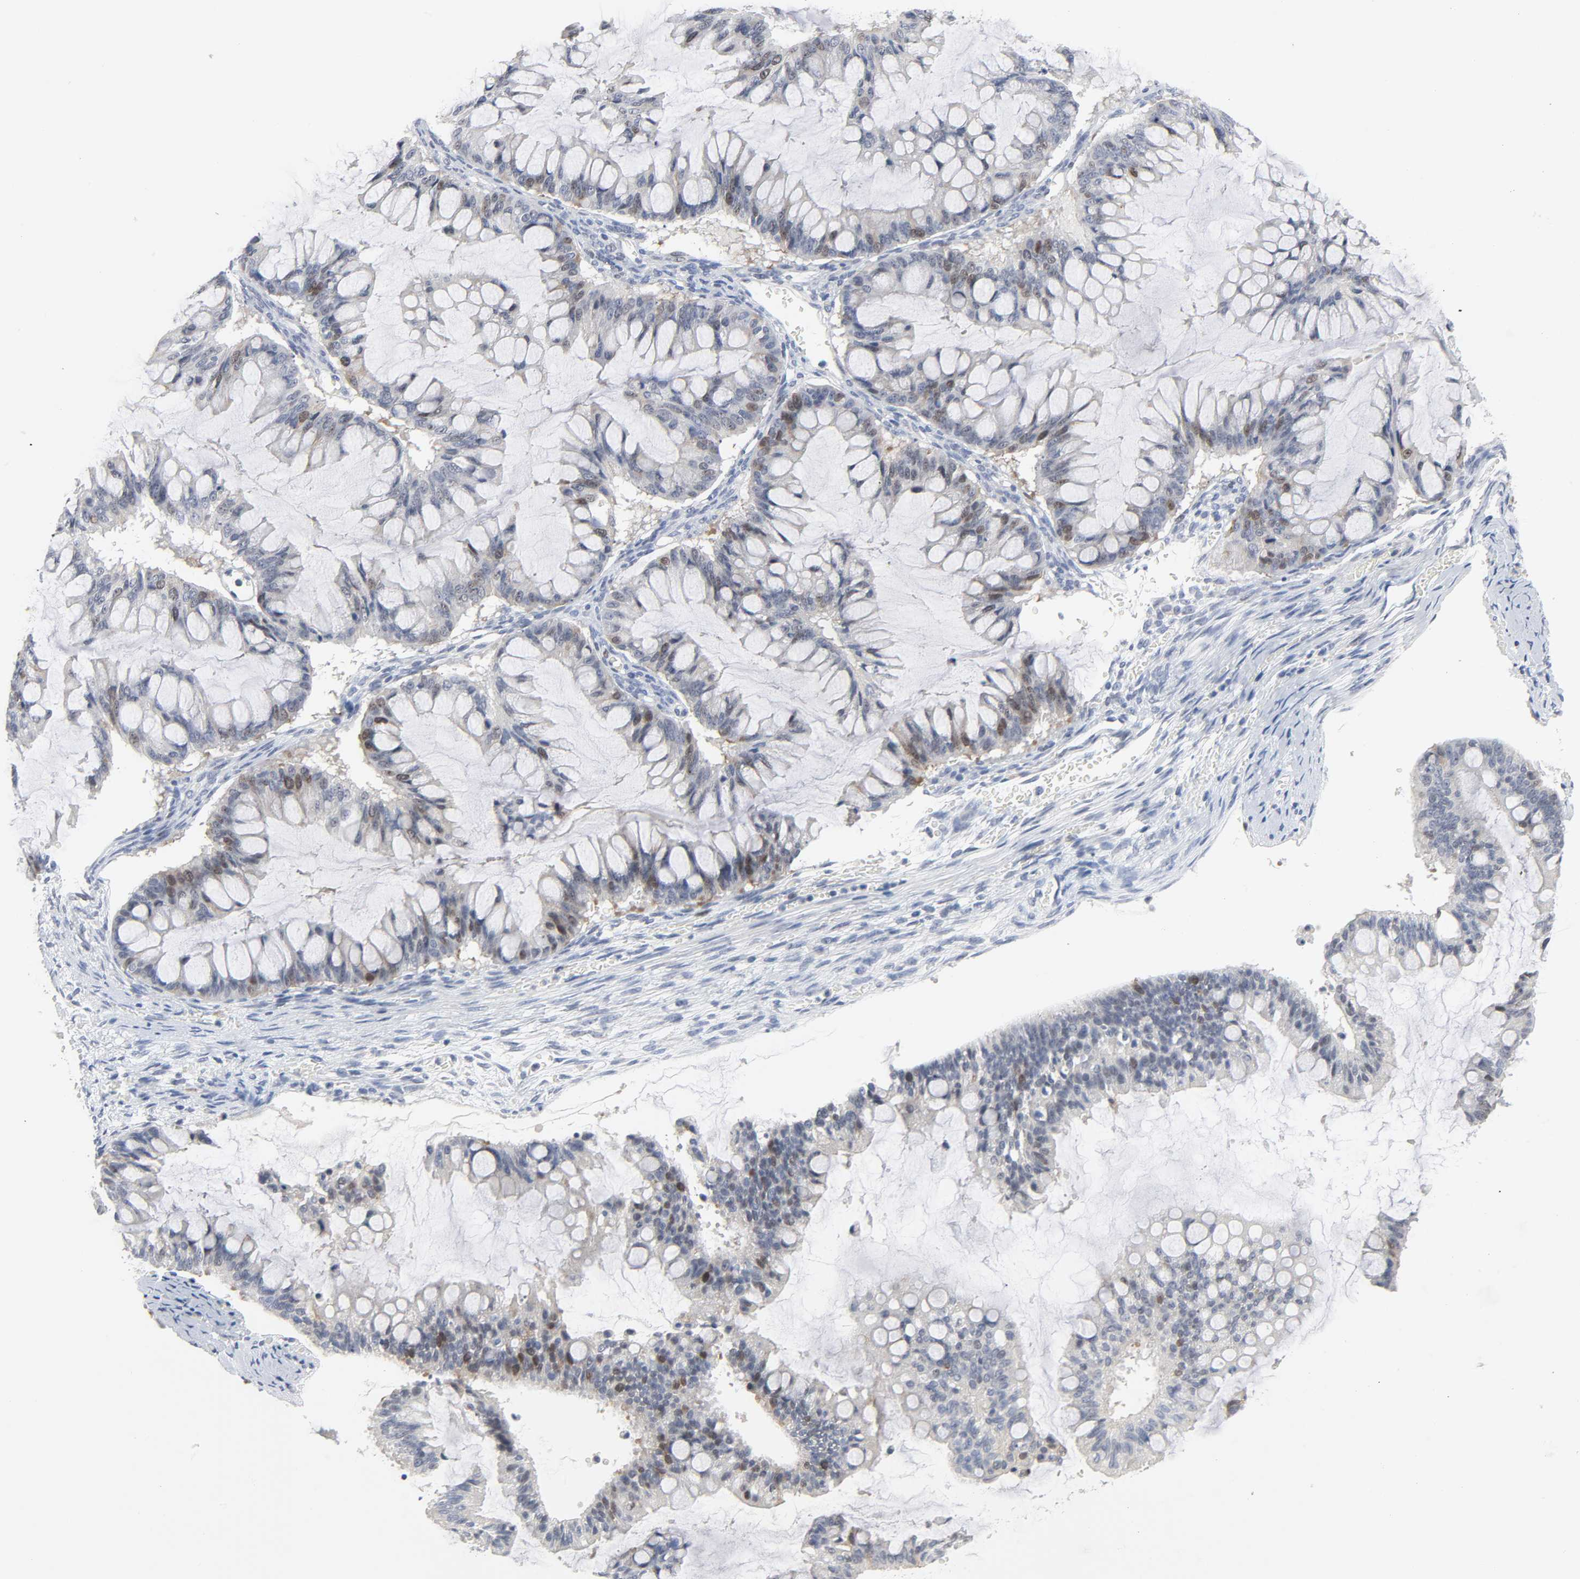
{"staining": {"intensity": "weak", "quantity": "<25%", "location": "nuclear"}, "tissue": "ovarian cancer", "cell_type": "Tumor cells", "image_type": "cancer", "snomed": [{"axis": "morphology", "description": "Cystadenocarcinoma, mucinous, NOS"}, {"axis": "topography", "description": "Ovary"}], "caption": "DAB (3,3'-diaminobenzidine) immunohistochemical staining of ovarian cancer demonstrates no significant staining in tumor cells.", "gene": "WEE1", "patient": {"sex": "female", "age": 73}}